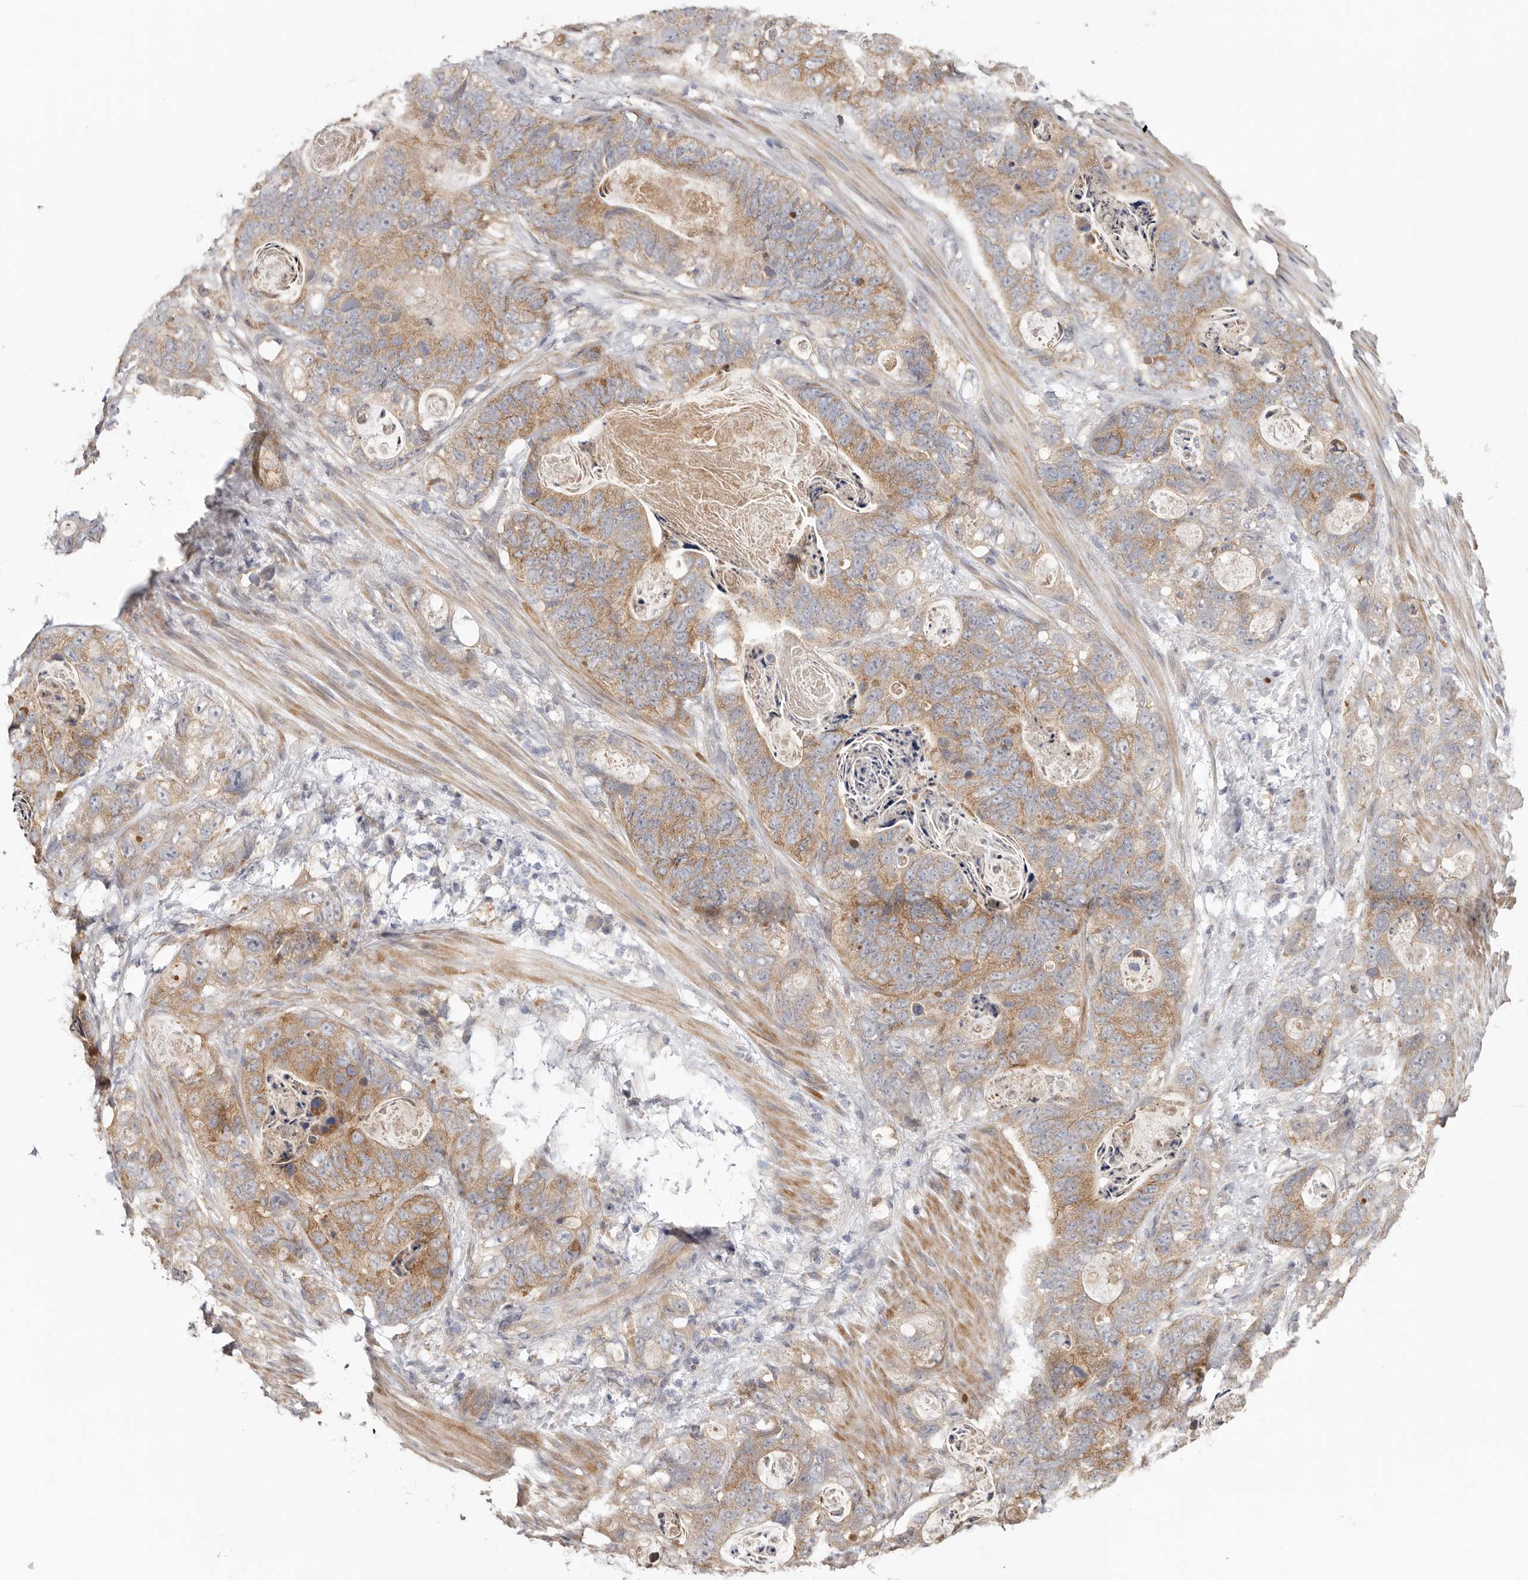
{"staining": {"intensity": "moderate", "quantity": ">75%", "location": "cytoplasmic/membranous"}, "tissue": "stomach cancer", "cell_type": "Tumor cells", "image_type": "cancer", "snomed": [{"axis": "morphology", "description": "Normal tissue, NOS"}, {"axis": "morphology", "description": "Adenocarcinoma, NOS"}, {"axis": "topography", "description": "Stomach"}], "caption": "This is an image of immunohistochemistry (IHC) staining of stomach cancer (adenocarcinoma), which shows moderate staining in the cytoplasmic/membranous of tumor cells.", "gene": "MSRB2", "patient": {"sex": "female", "age": 89}}